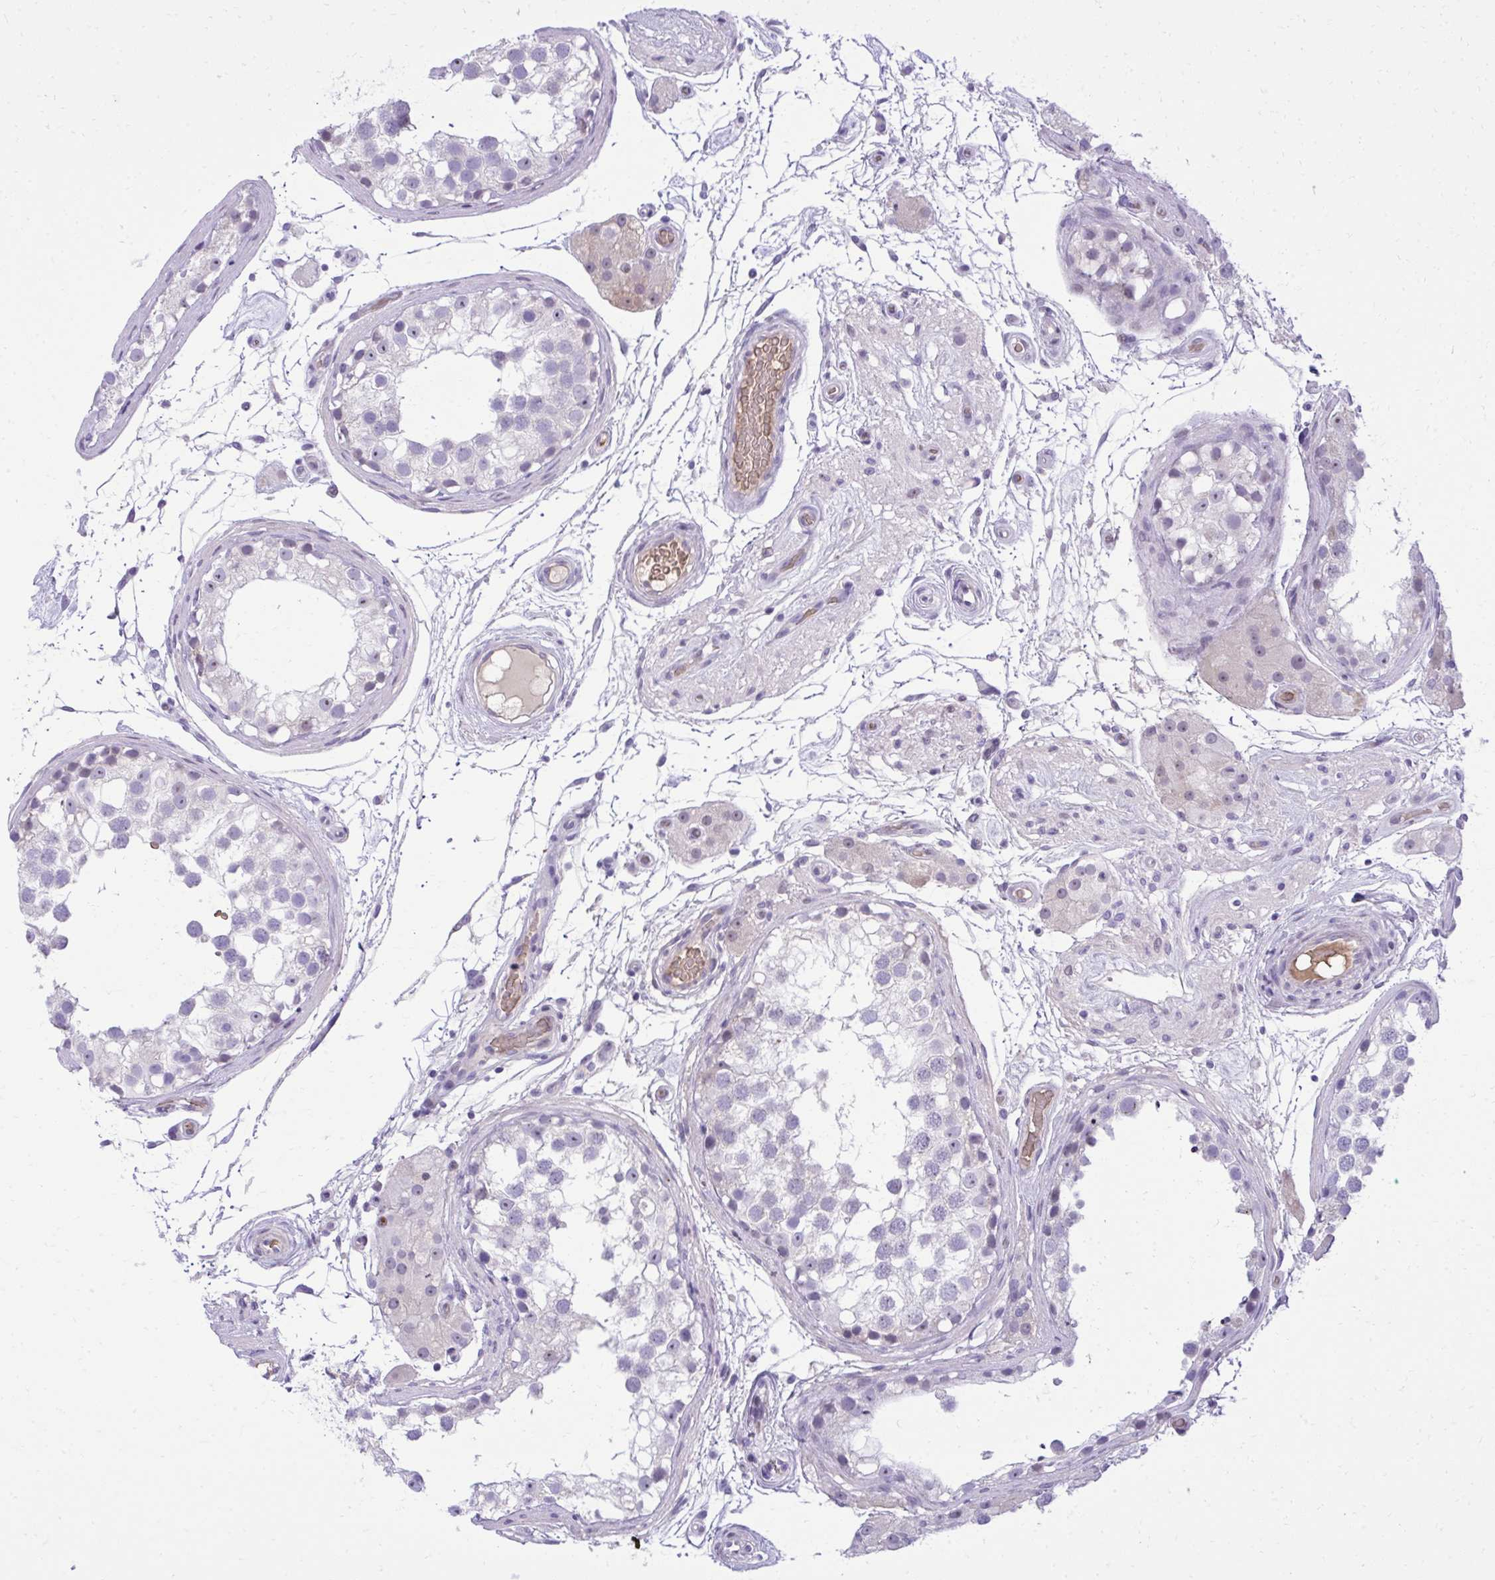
{"staining": {"intensity": "negative", "quantity": "none", "location": "none"}, "tissue": "testis", "cell_type": "Cells in seminiferous ducts", "image_type": "normal", "snomed": [{"axis": "morphology", "description": "Normal tissue, NOS"}, {"axis": "morphology", "description": "Seminoma, NOS"}, {"axis": "topography", "description": "Testis"}], "caption": "Cells in seminiferous ducts show no significant protein positivity in benign testis.", "gene": "PITPNM3", "patient": {"sex": "male", "age": 65}}